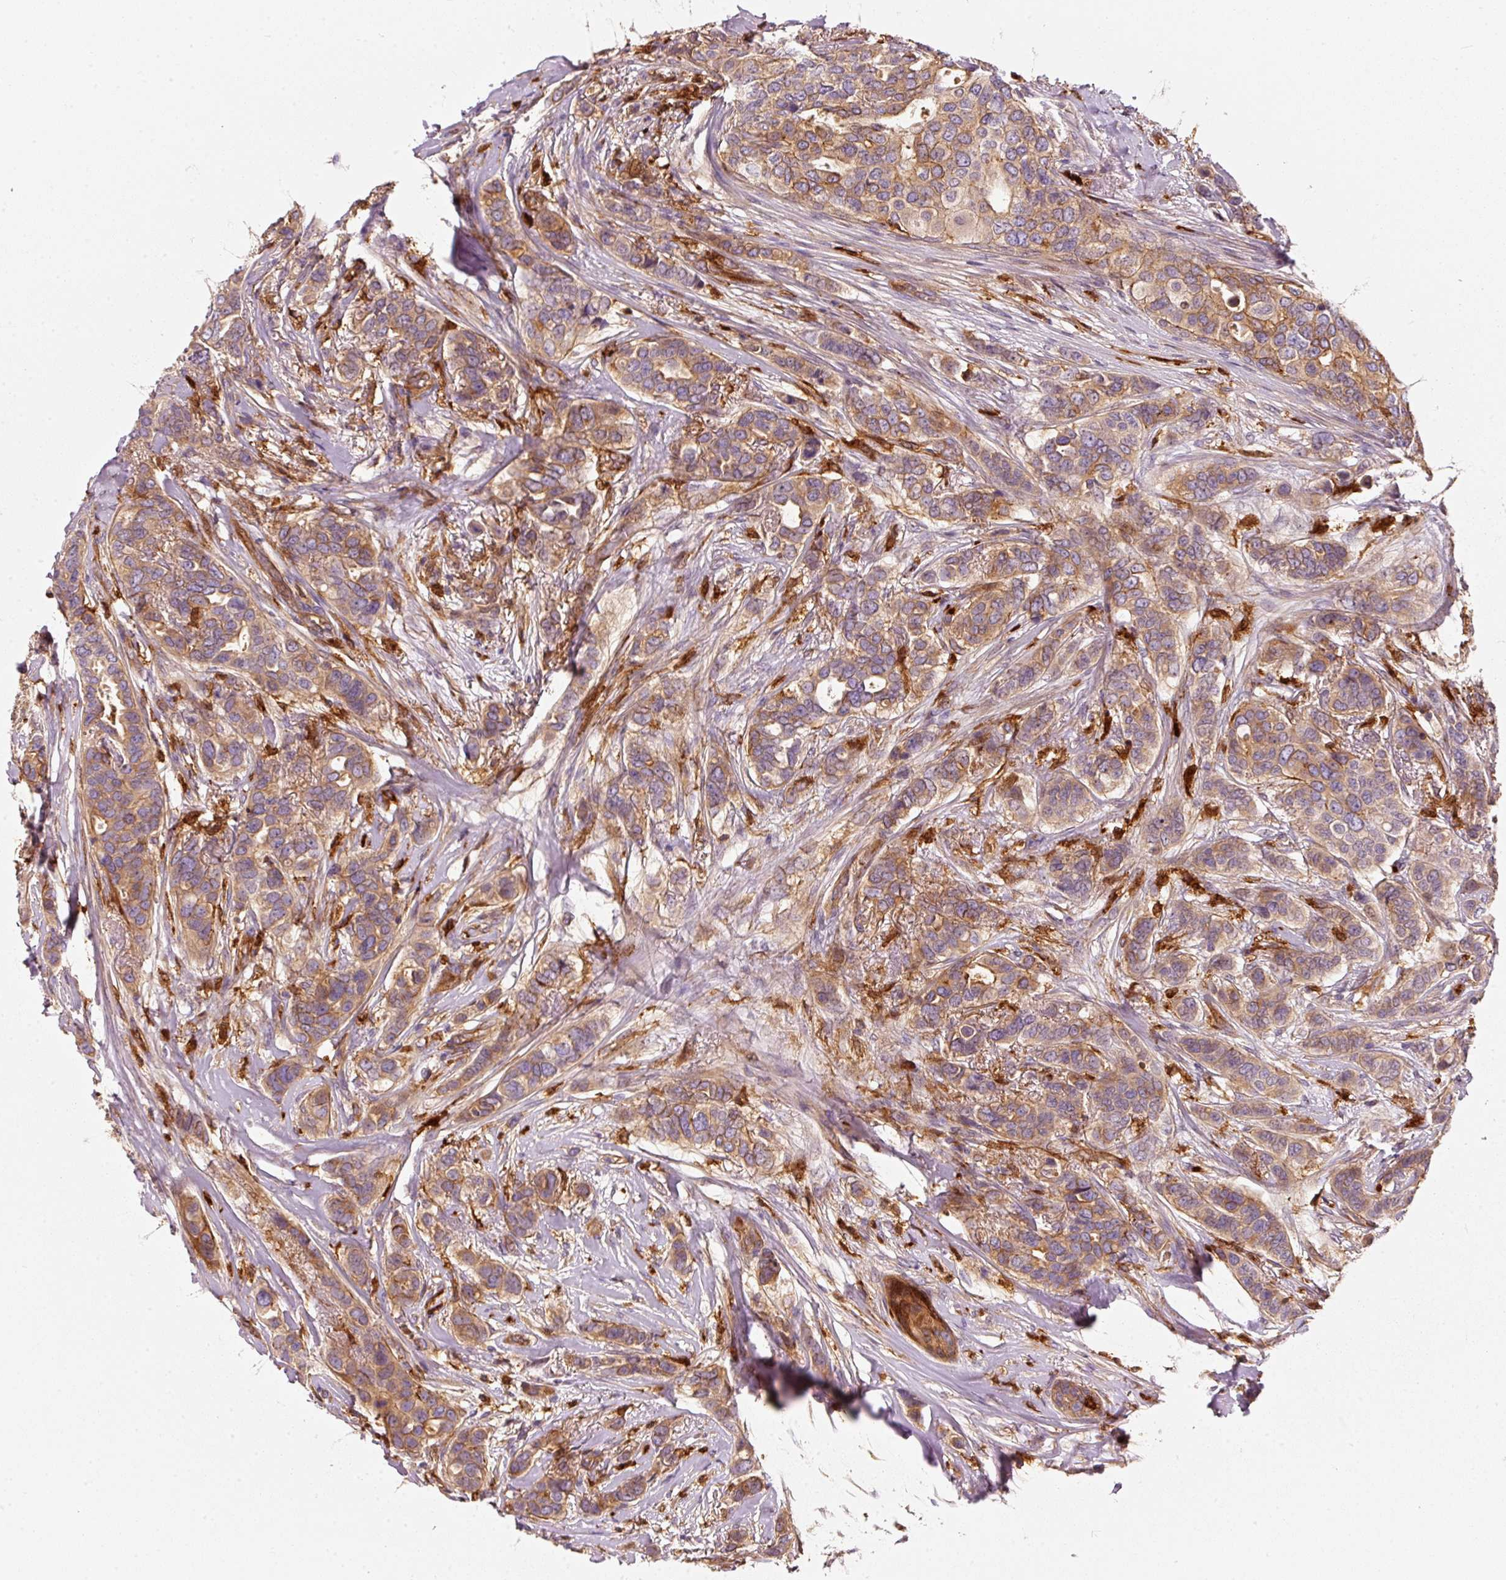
{"staining": {"intensity": "moderate", "quantity": "25%-75%", "location": "cytoplasmic/membranous"}, "tissue": "breast cancer", "cell_type": "Tumor cells", "image_type": "cancer", "snomed": [{"axis": "morphology", "description": "Lobular carcinoma"}, {"axis": "topography", "description": "Breast"}], "caption": "Breast cancer stained with DAB (3,3'-diaminobenzidine) immunohistochemistry (IHC) demonstrates medium levels of moderate cytoplasmic/membranous staining in about 25%-75% of tumor cells.", "gene": "IQGAP2", "patient": {"sex": "female", "age": 51}}